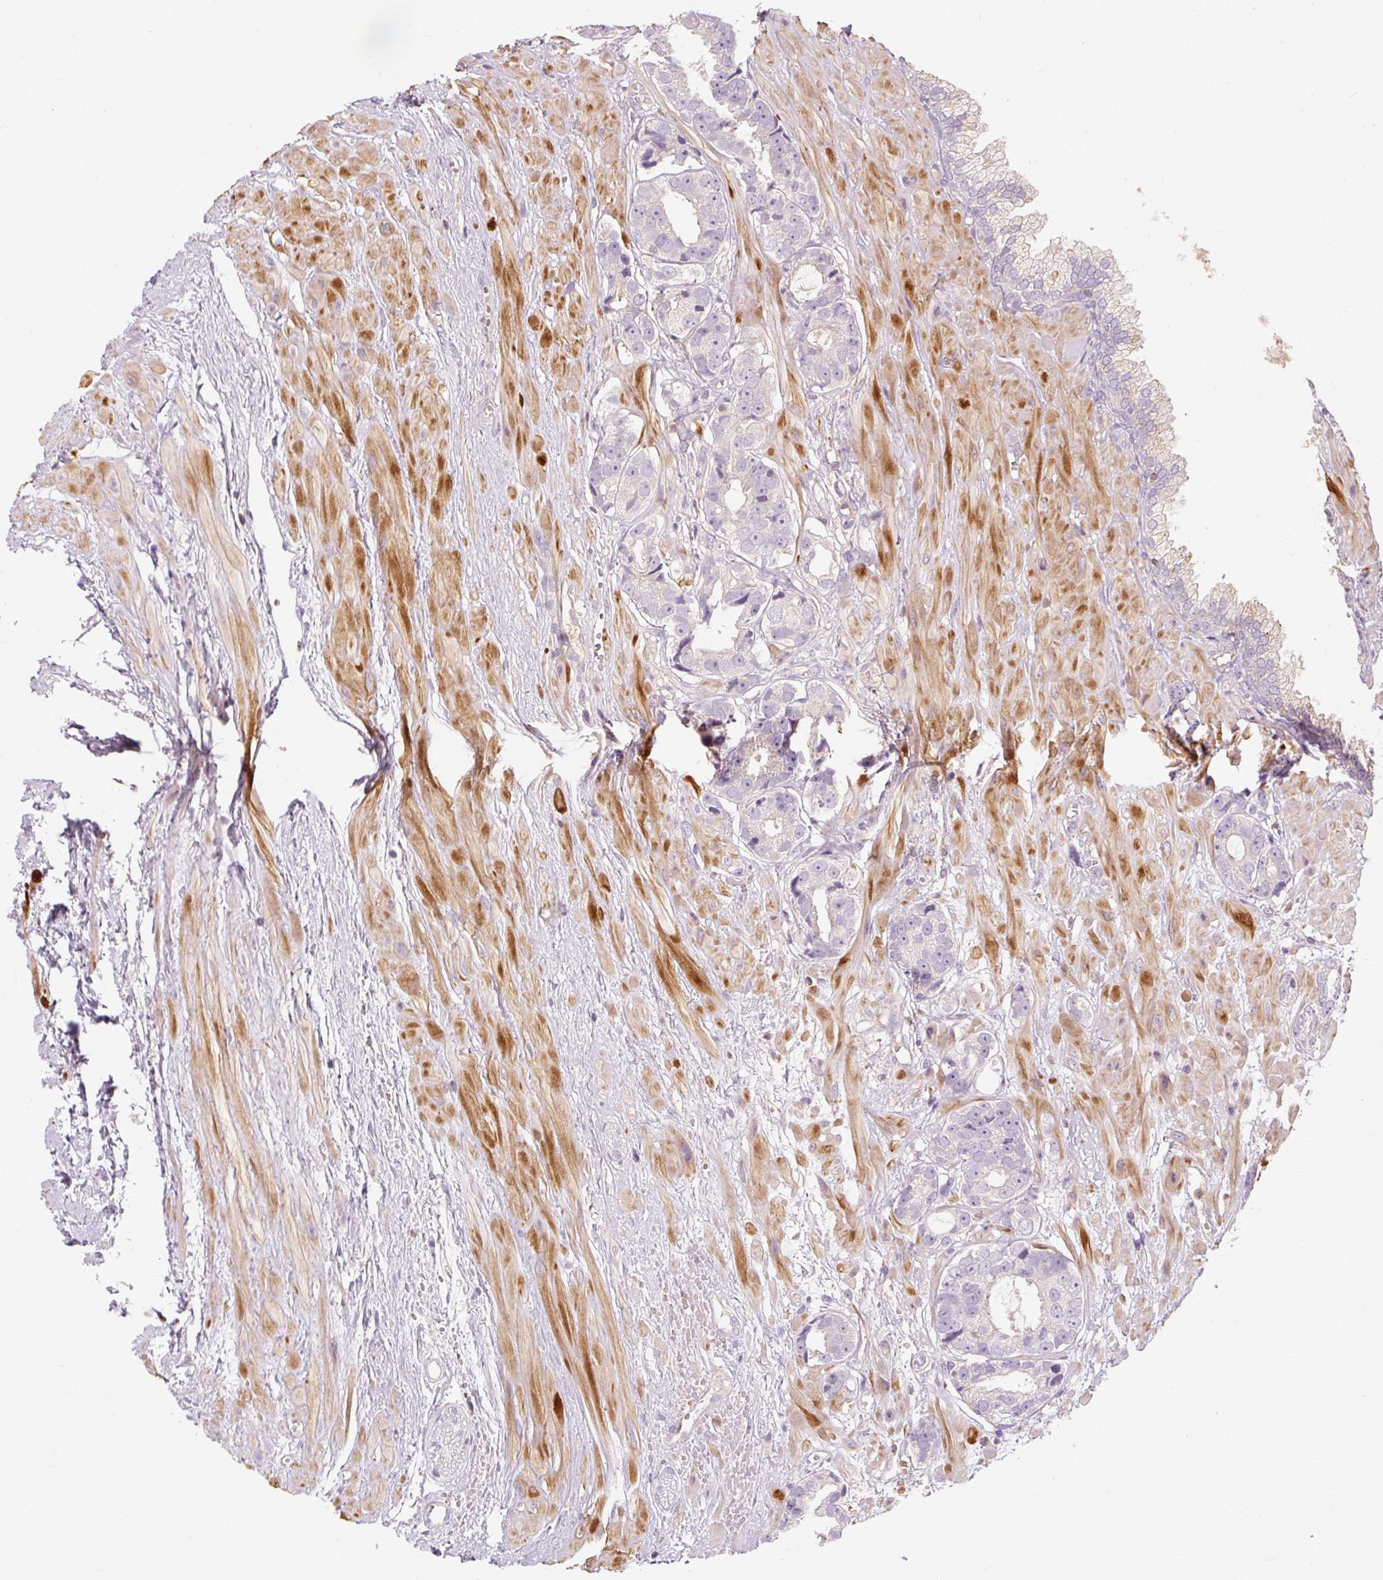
{"staining": {"intensity": "negative", "quantity": "none", "location": "none"}, "tissue": "prostate cancer", "cell_type": "Tumor cells", "image_type": "cancer", "snomed": [{"axis": "morphology", "description": "Adenocarcinoma, High grade"}, {"axis": "topography", "description": "Prostate"}], "caption": "Tumor cells are negative for protein expression in human prostate cancer.", "gene": "TIGD2", "patient": {"sex": "male", "age": 71}}